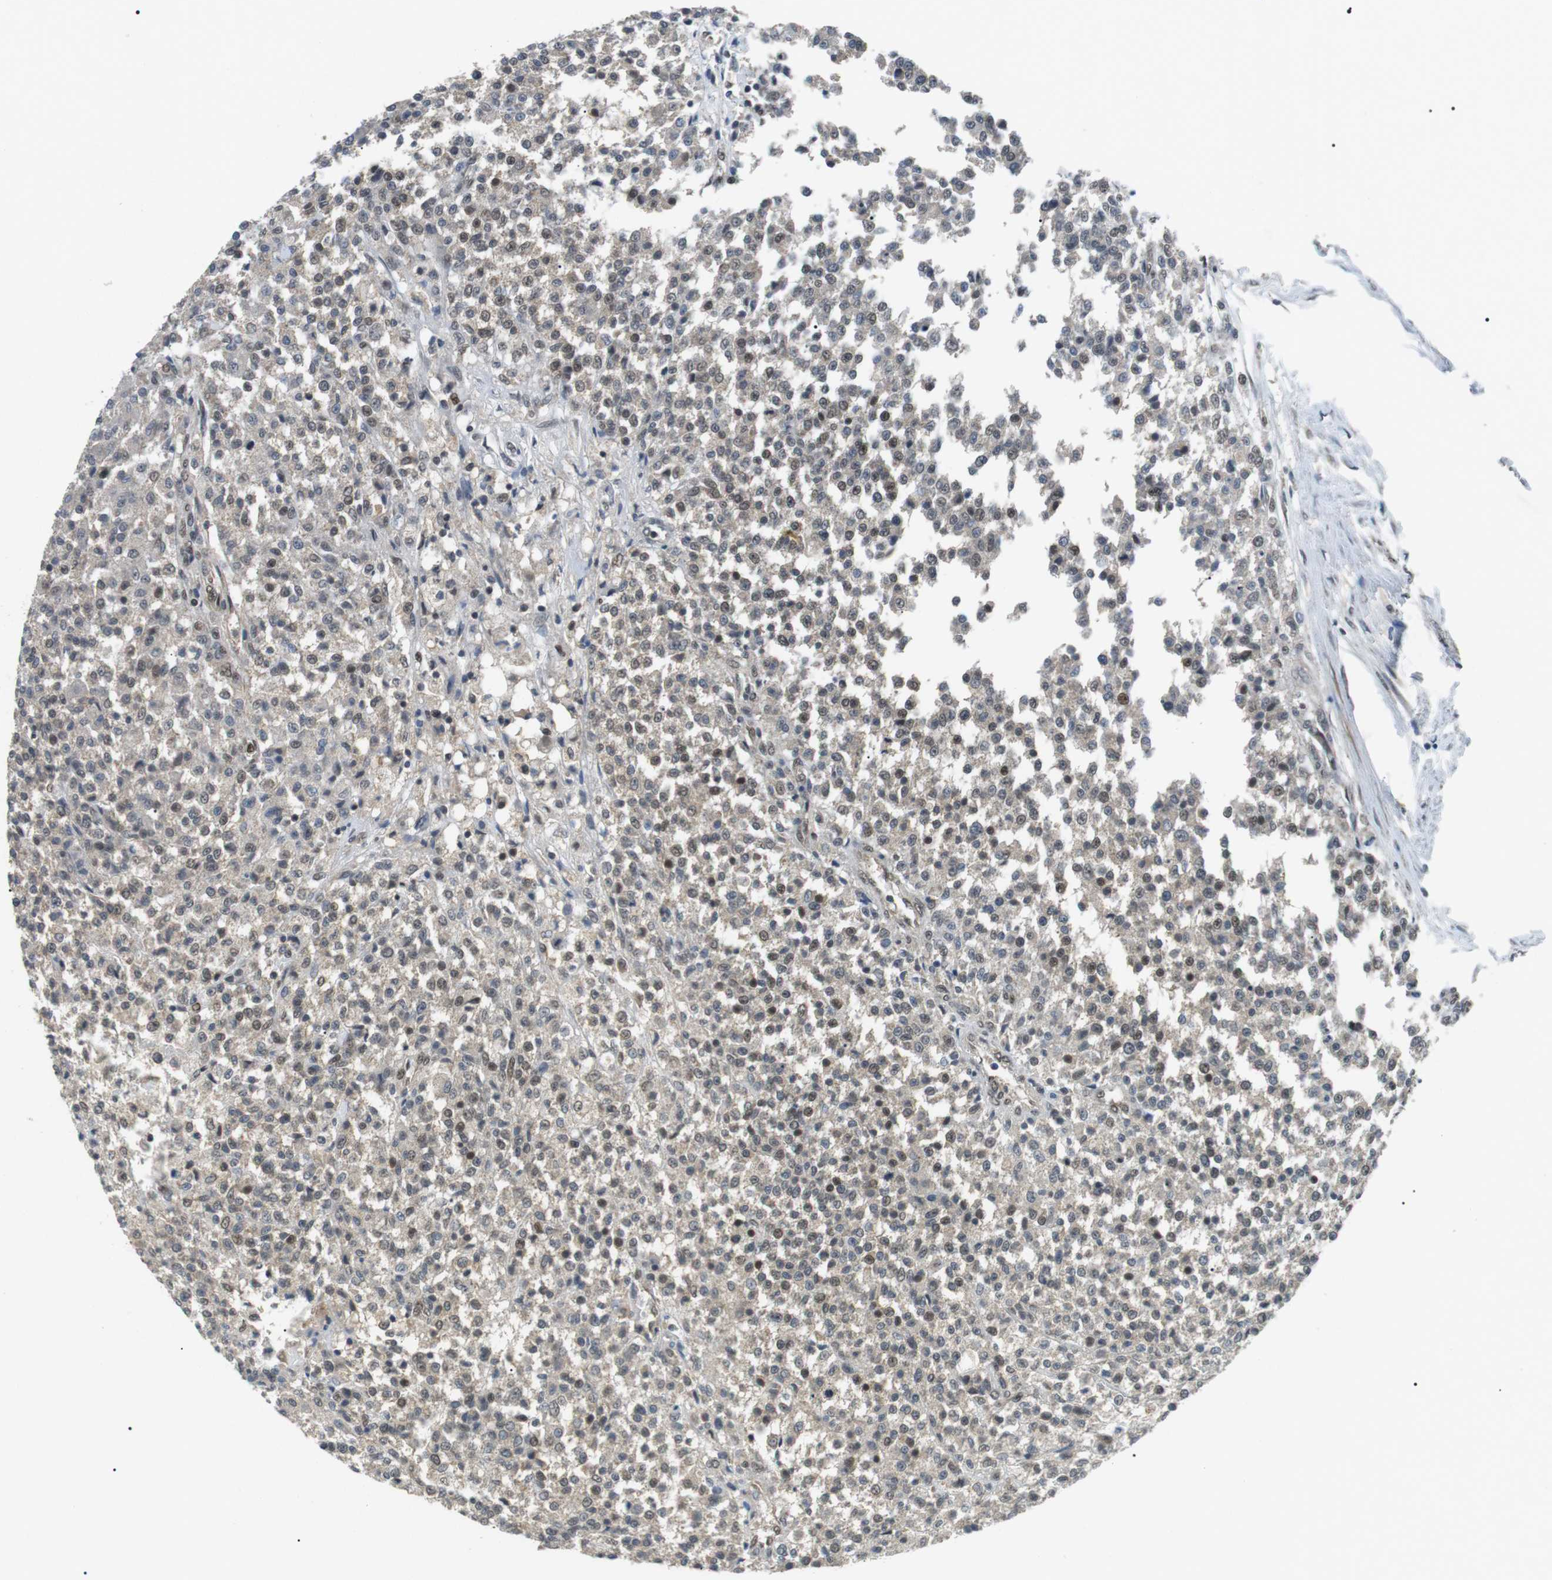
{"staining": {"intensity": "weak", "quantity": "25%-75%", "location": "nuclear"}, "tissue": "testis cancer", "cell_type": "Tumor cells", "image_type": "cancer", "snomed": [{"axis": "morphology", "description": "Seminoma, NOS"}, {"axis": "topography", "description": "Testis"}], "caption": "Protein expression analysis of testis seminoma displays weak nuclear positivity in approximately 25%-75% of tumor cells.", "gene": "ORAI3", "patient": {"sex": "male", "age": 59}}